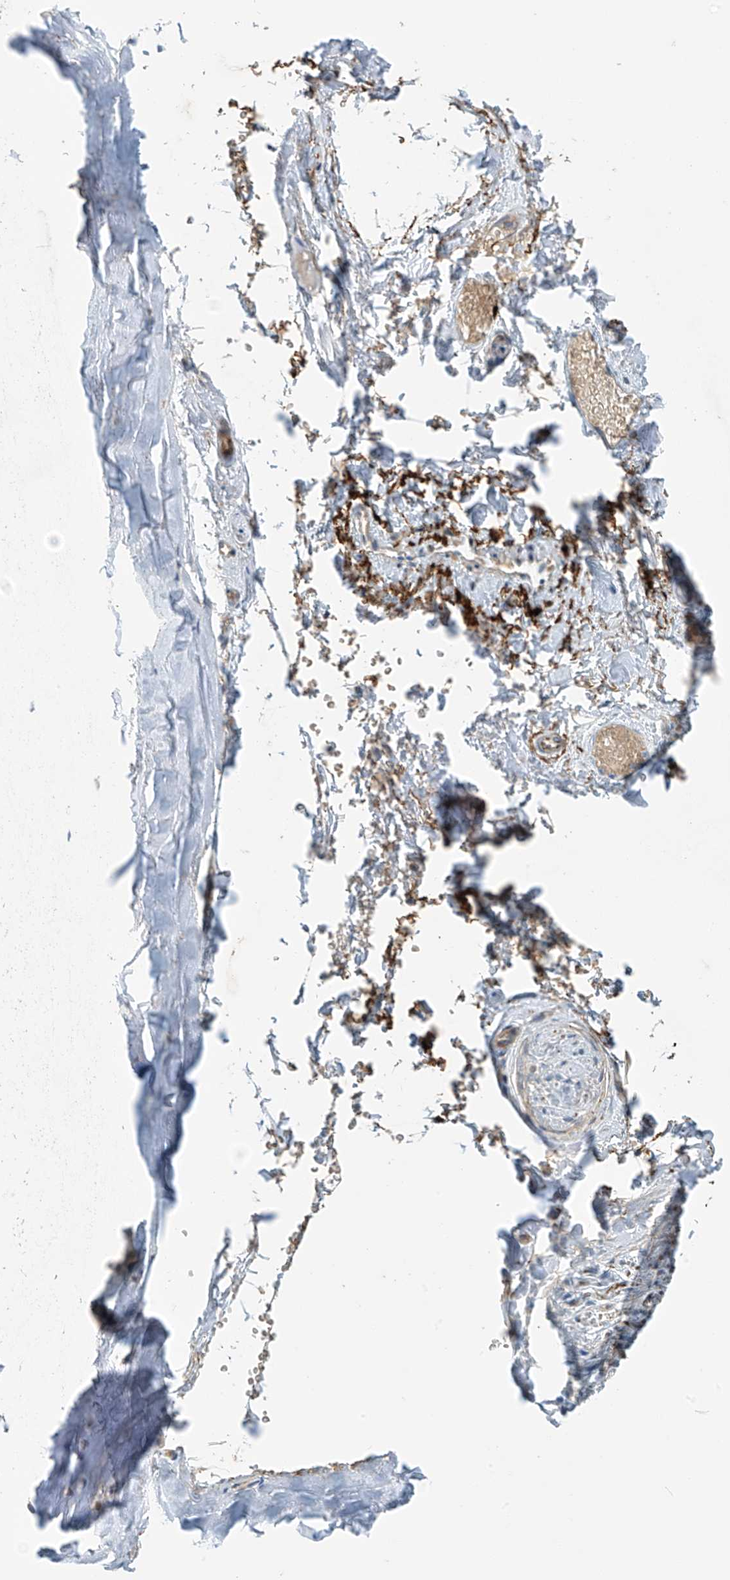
{"staining": {"intensity": "negative", "quantity": "none", "location": "none"}, "tissue": "adipose tissue", "cell_type": "Adipocytes", "image_type": "normal", "snomed": [{"axis": "morphology", "description": "Normal tissue, NOS"}, {"axis": "morphology", "description": "Basal cell carcinoma"}, {"axis": "topography", "description": "Skin"}], "caption": "This is a micrograph of immunohistochemistry (IHC) staining of benign adipose tissue, which shows no positivity in adipocytes.", "gene": "FSD1L", "patient": {"sex": "female", "age": 89}}